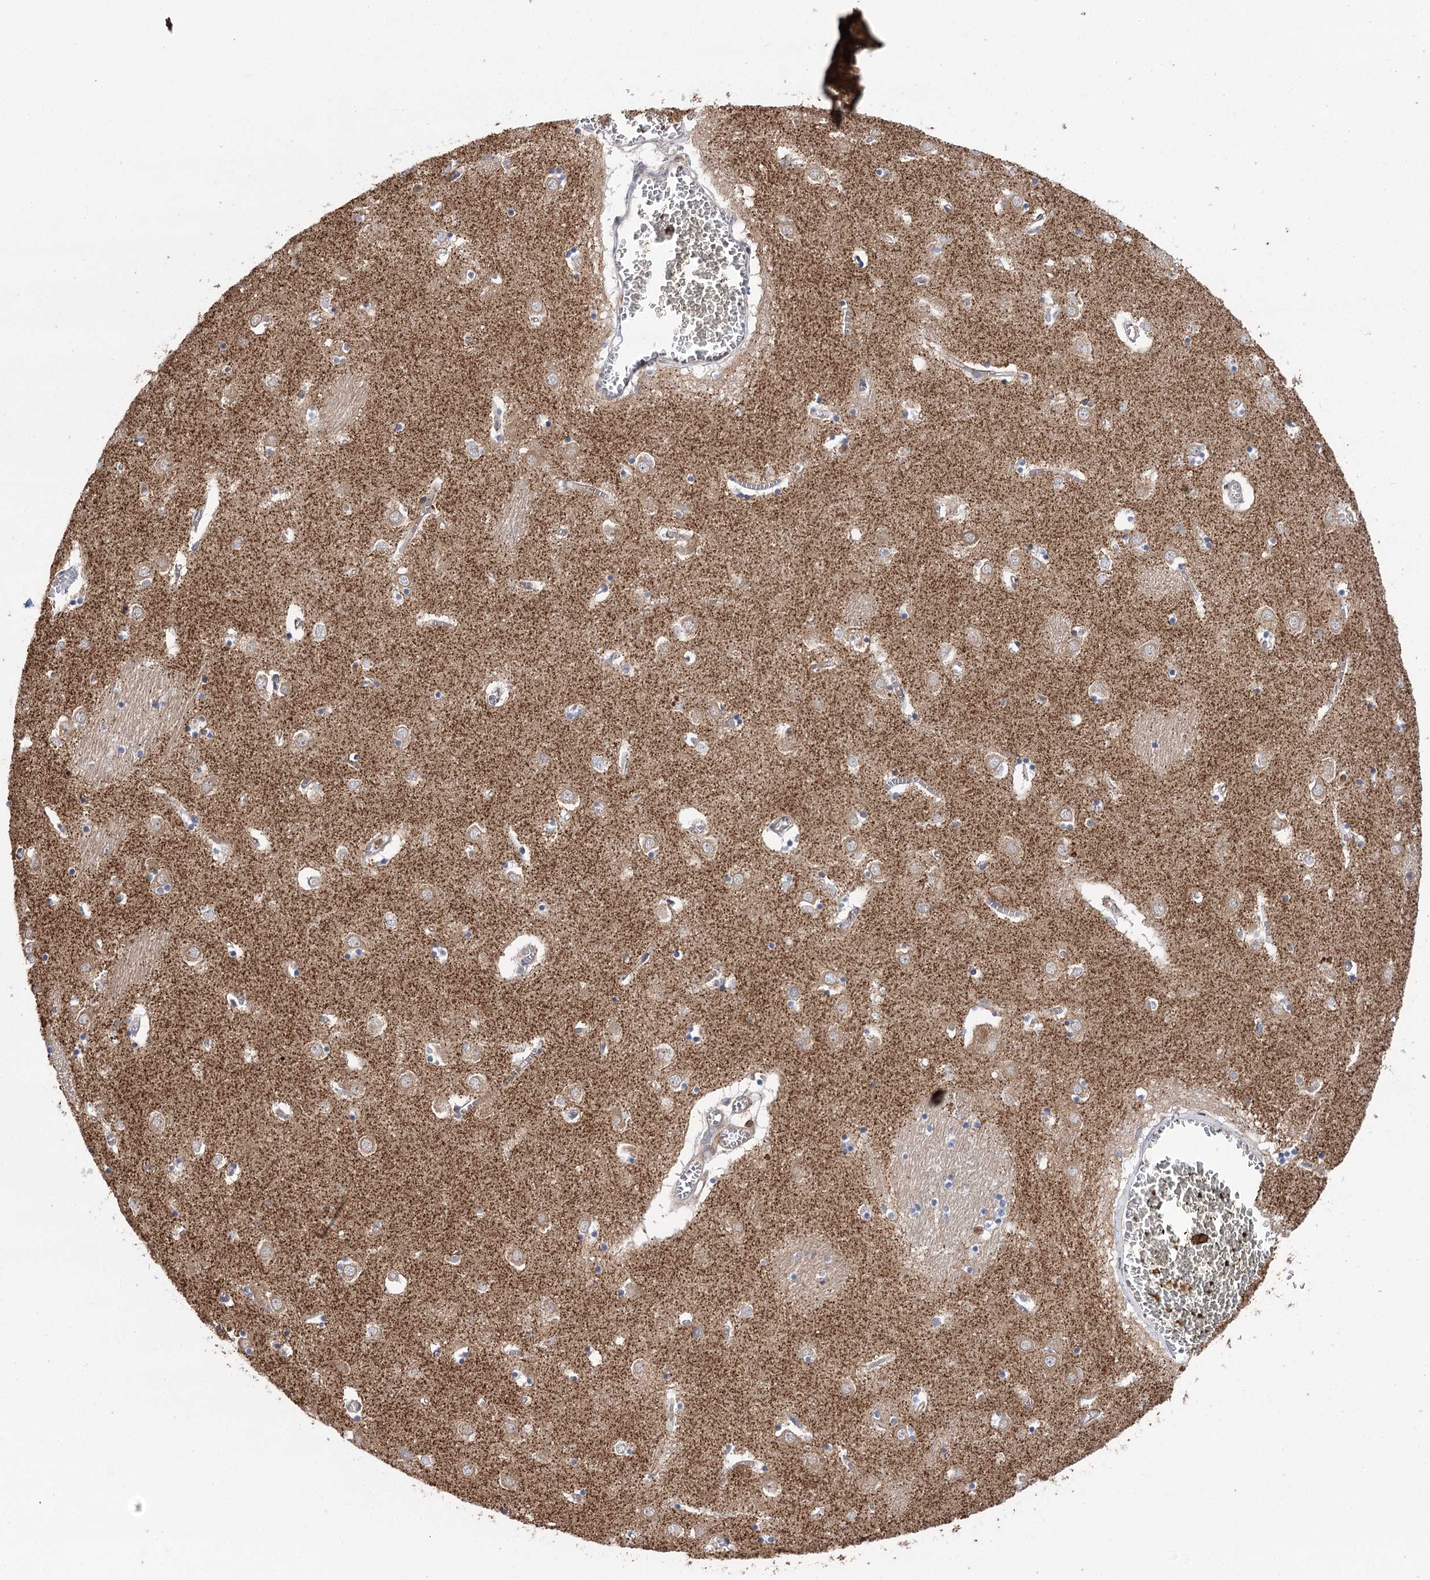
{"staining": {"intensity": "weak", "quantity": "<25%", "location": "cytoplasmic/membranous"}, "tissue": "caudate", "cell_type": "Glial cells", "image_type": "normal", "snomed": [{"axis": "morphology", "description": "Normal tissue, NOS"}, {"axis": "topography", "description": "Lateral ventricle wall"}], "caption": "A high-resolution image shows IHC staining of normal caudate, which displays no significant positivity in glial cells. (DAB immunohistochemistry (IHC) visualized using brightfield microscopy, high magnification).", "gene": "VPS37B", "patient": {"sex": "male", "age": 70}}